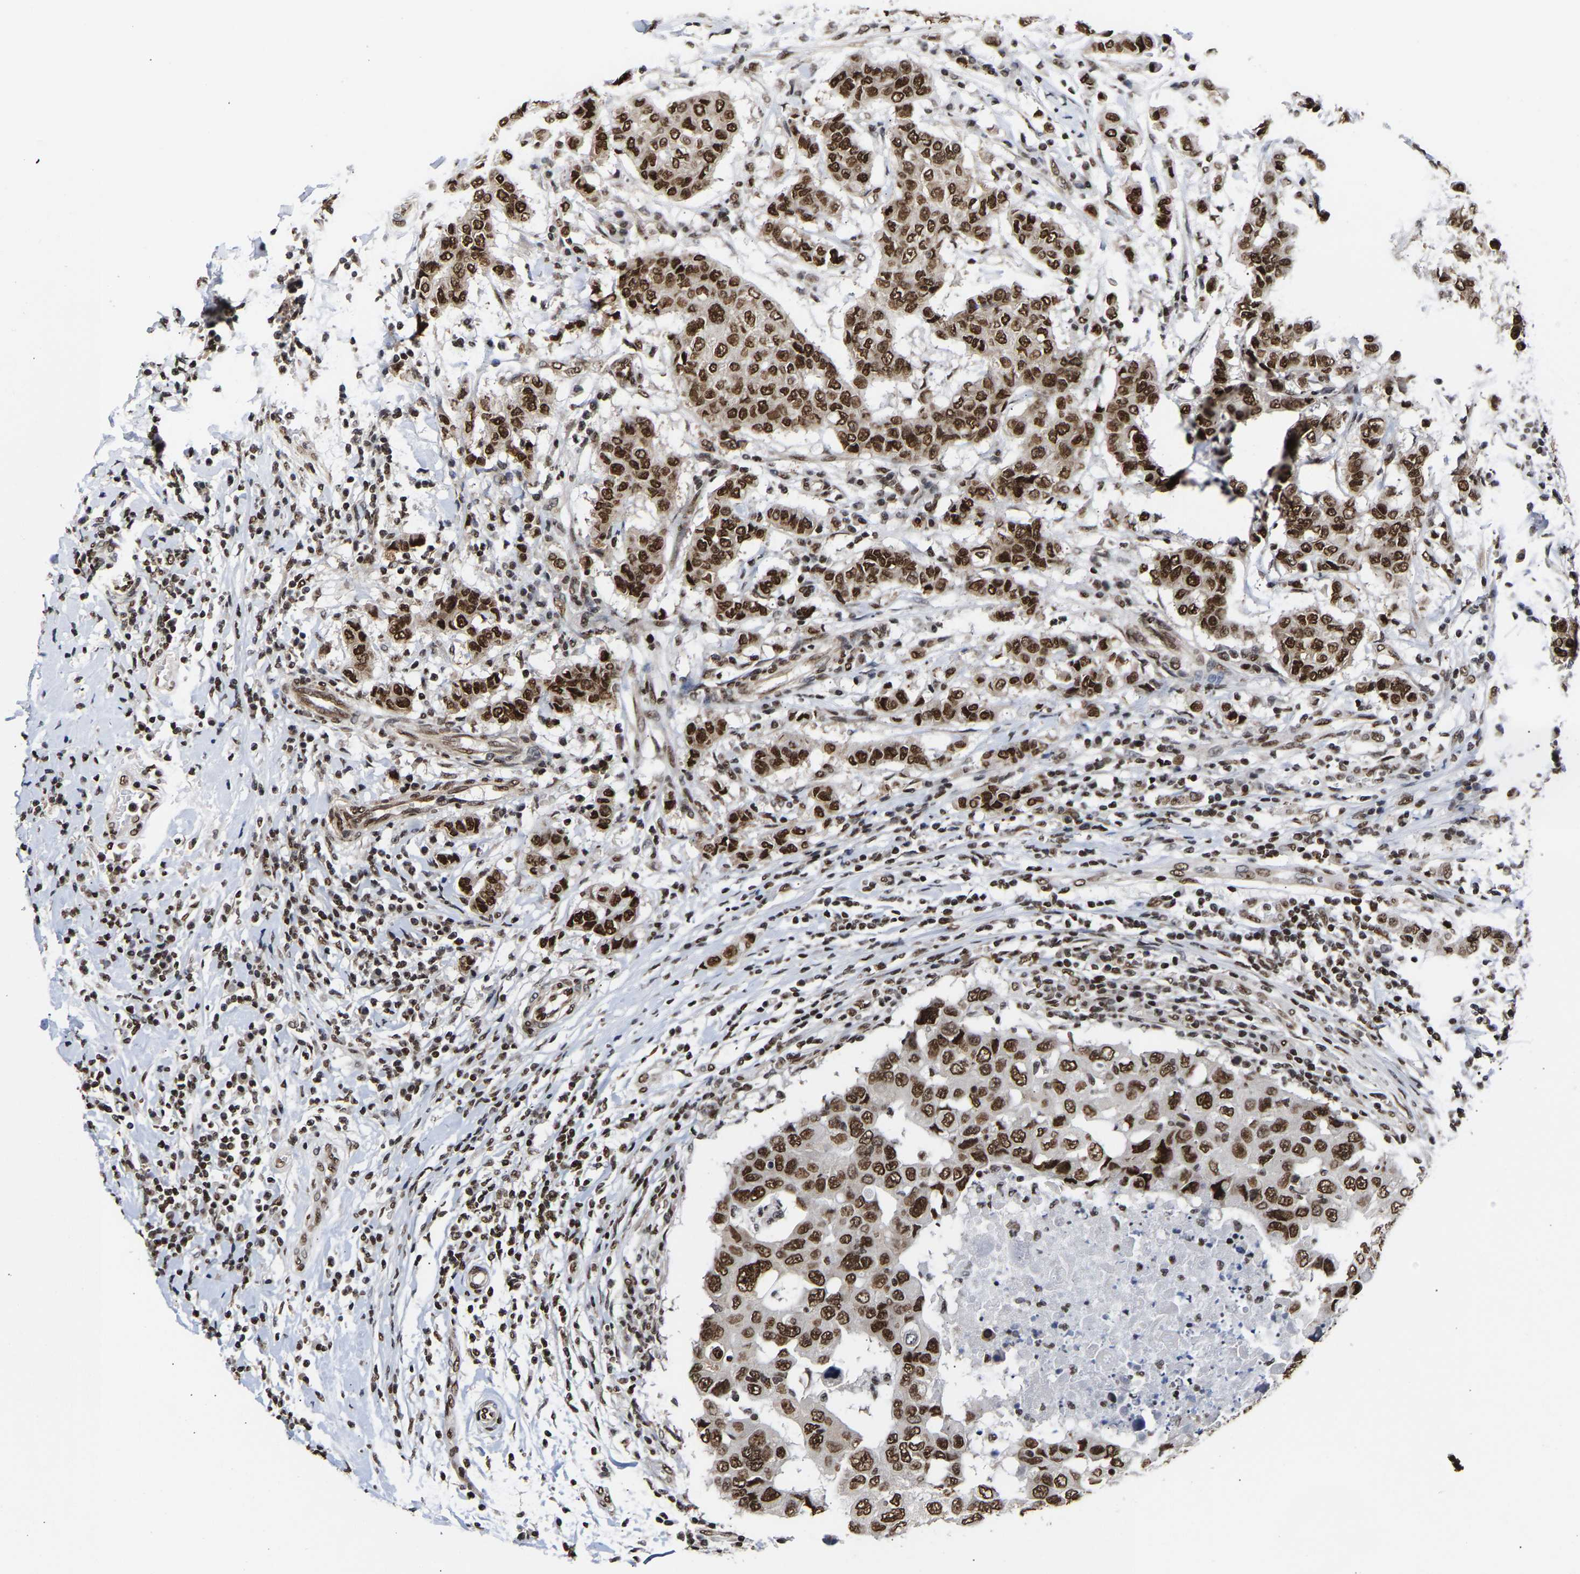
{"staining": {"intensity": "strong", "quantity": ">75%", "location": "nuclear"}, "tissue": "breast cancer", "cell_type": "Tumor cells", "image_type": "cancer", "snomed": [{"axis": "morphology", "description": "Duct carcinoma"}, {"axis": "topography", "description": "Breast"}], "caption": "Protein expression analysis of human breast cancer reveals strong nuclear staining in approximately >75% of tumor cells.", "gene": "PSIP1", "patient": {"sex": "female", "age": 27}}